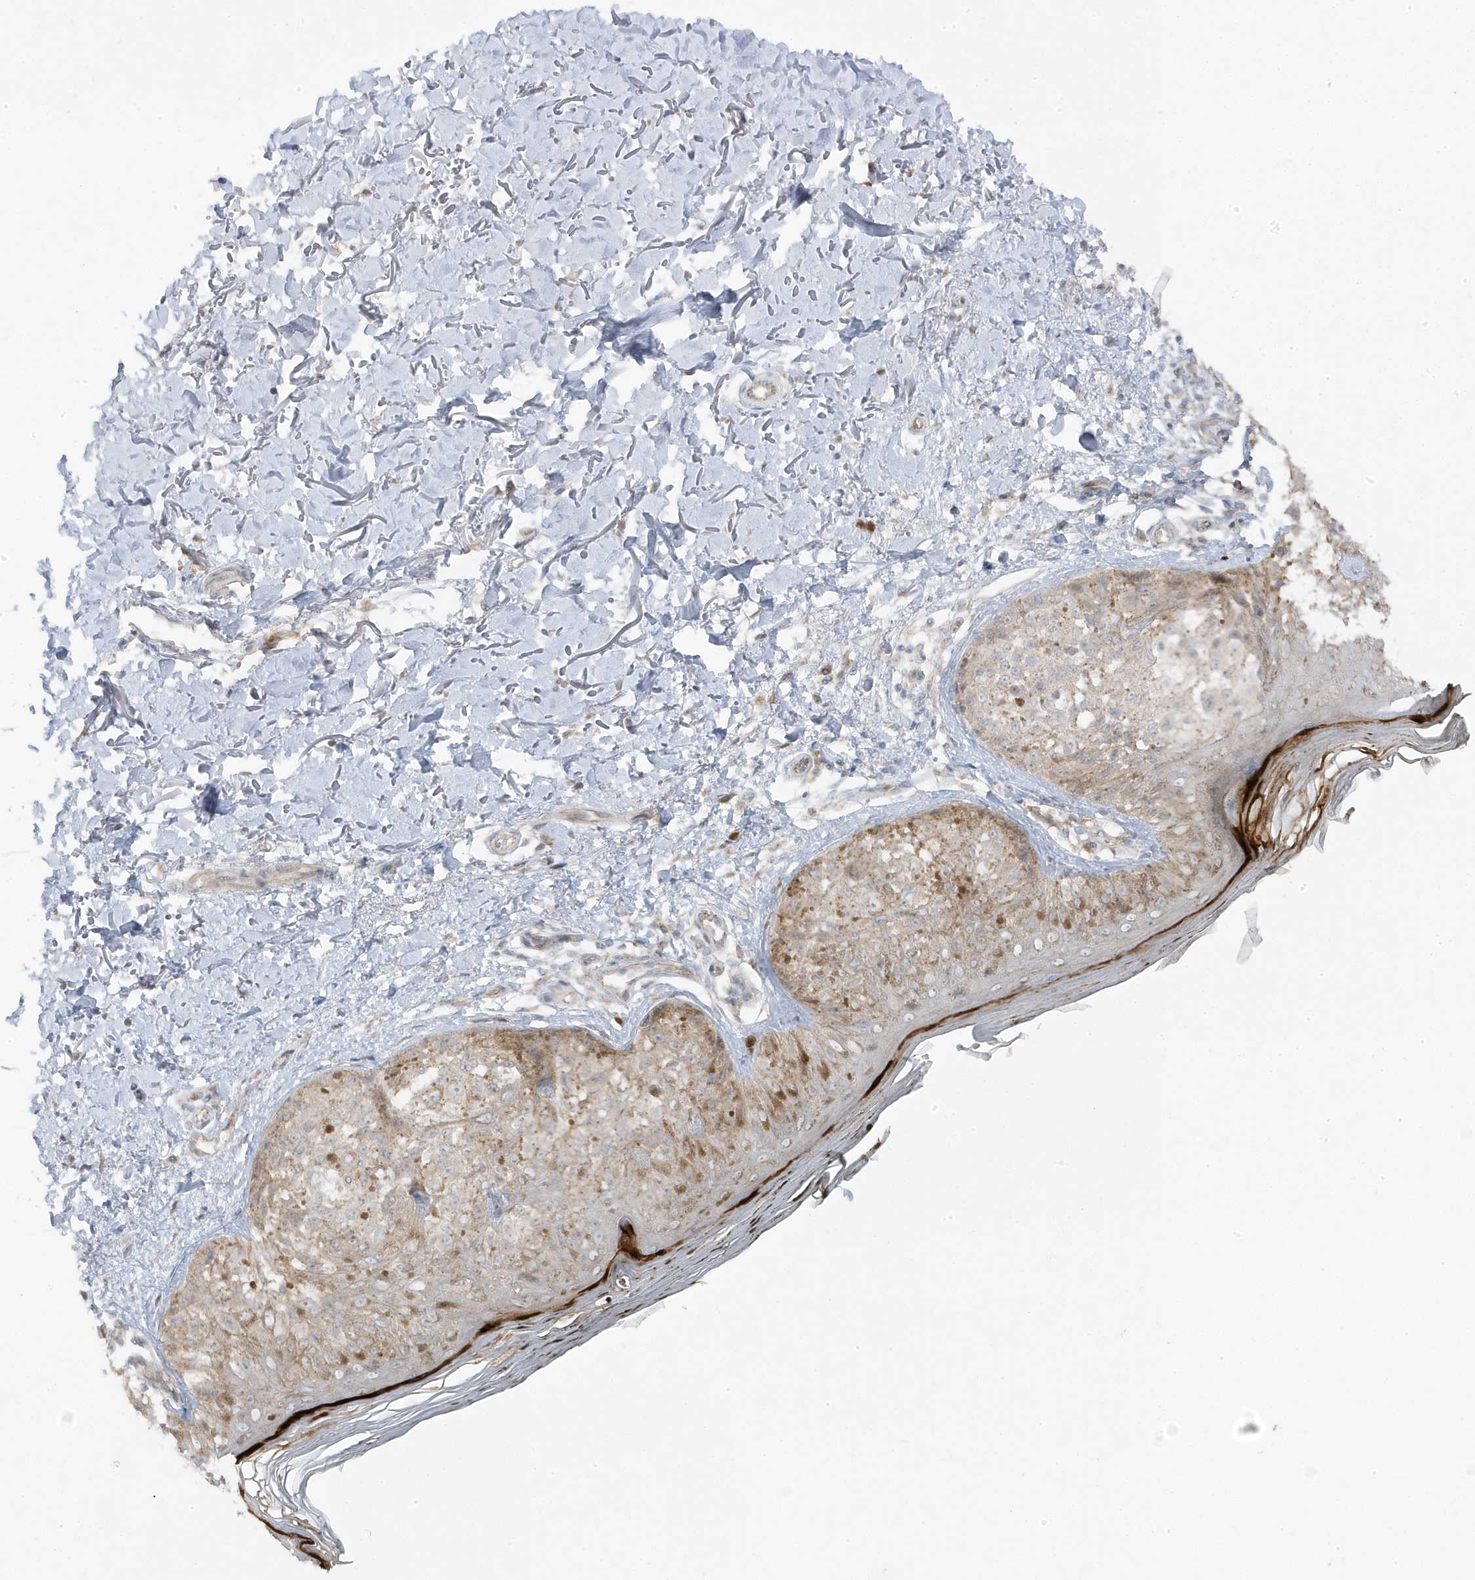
{"staining": {"intensity": "weak", "quantity": "<25%", "location": "cytoplasmic/membranous"}, "tissue": "melanoma", "cell_type": "Tumor cells", "image_type": "cancer", "snomed": [{"axis": "morphology", "description": "Malignant melanoma, NOS"}, {"axis": "topography", "description": "Skin"}], "caption": "Immunohistochemistry (IHC) histopathology image of melanoma stained for a protein (brown), which reveals no staining in tumor cells.", "gene": "ZNF654", "patient": {"sex": "female", "age": 50}}